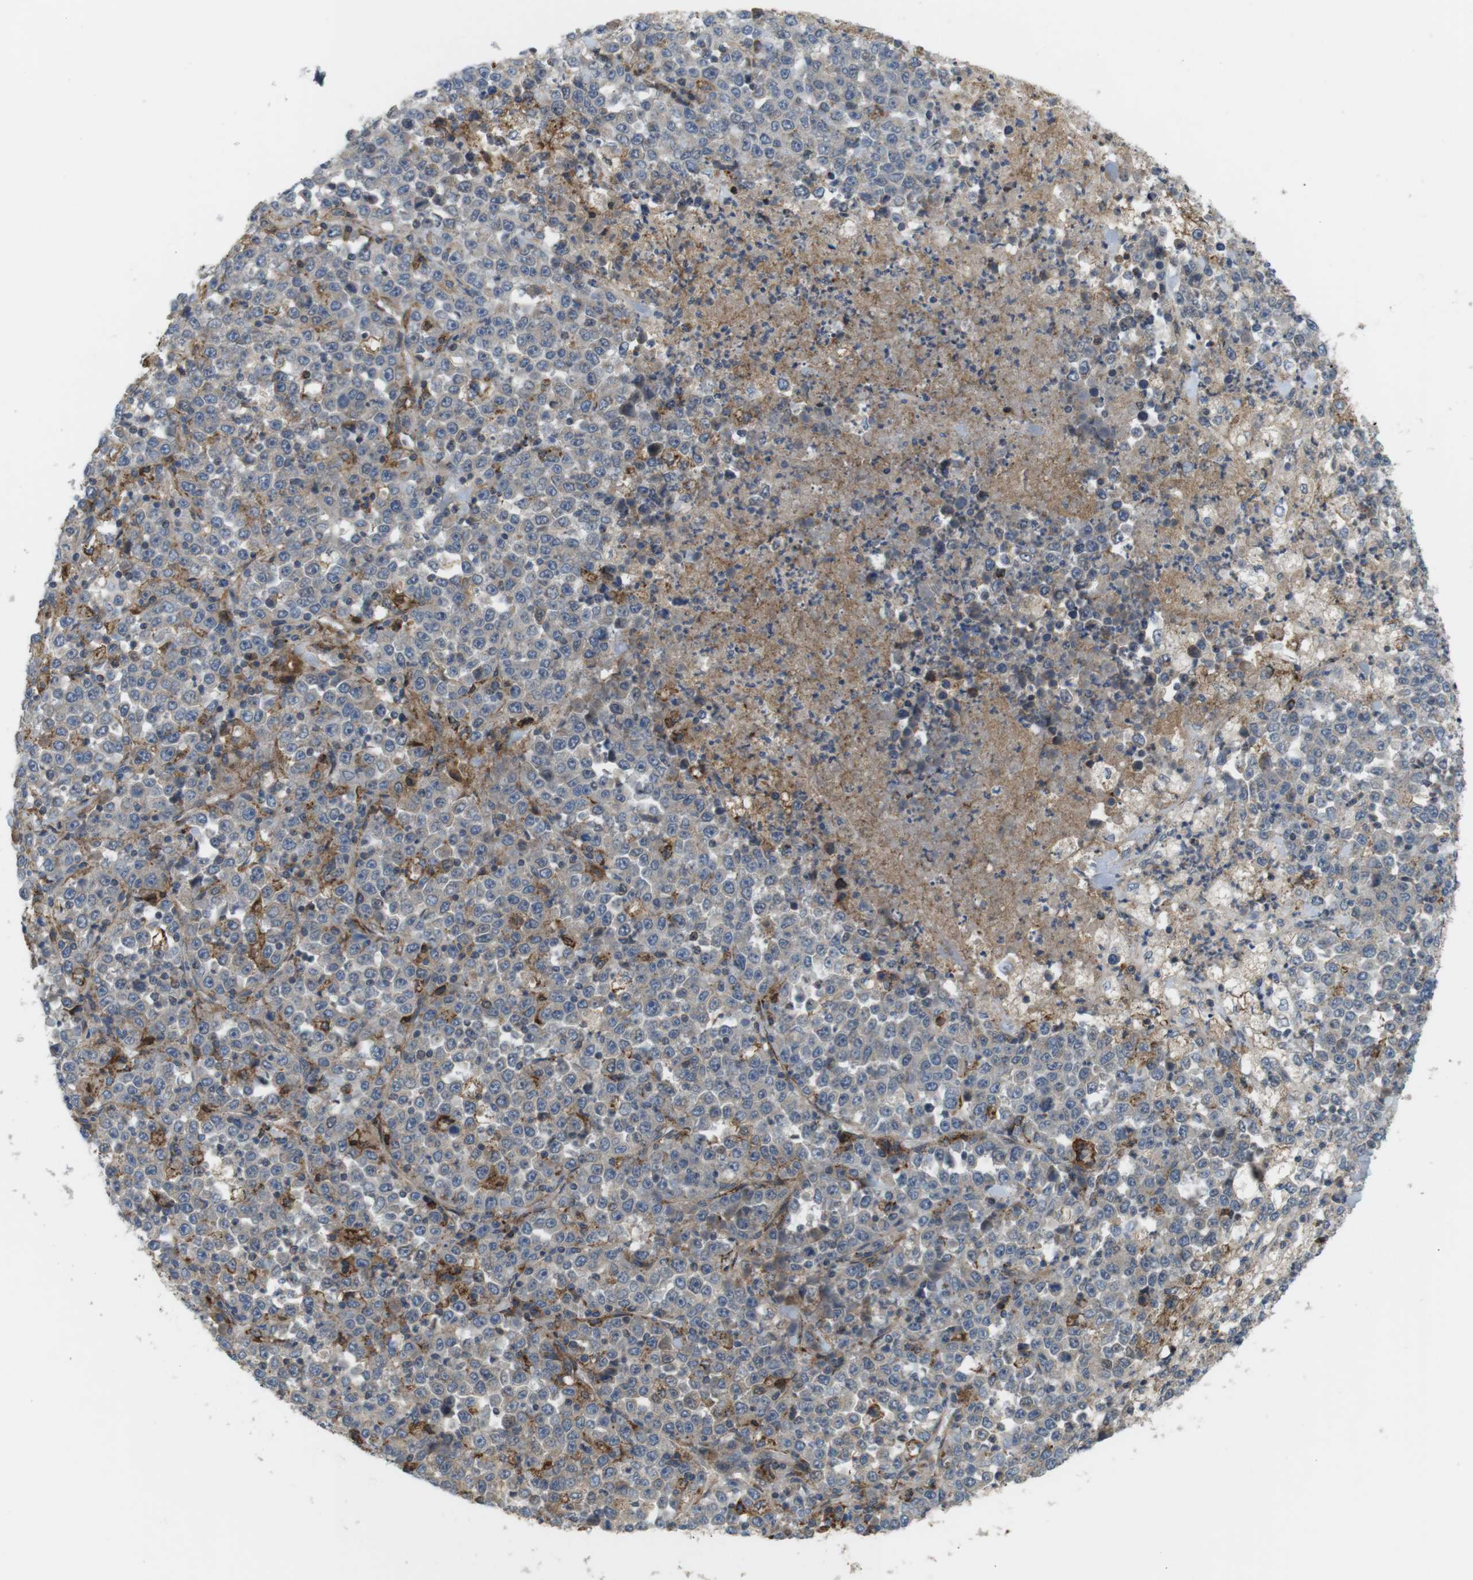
{"staining": {"intensity": "weak", "quantity": "25%-75%", "location": "cytoplasmic/membranous"}, "tissue": "stomach cancer", "cell_type": "Tumor cells", "image_type": "cancer", "snomed": [{"axis": "morphology", "description": "Normal tissue, NOS"}, {"axis": "morphology", "description": "Adenocarcinoma, NOS"}, {"axis": "topography", "description": "Stomach, upper"}, {"axis": "topography", "description": "Stomach"}], "caption": "Immunohistochemical staining of human stomach cancer reveals weak cytoplasmic/membranous protein staining in approximately 25%-75% of tumor cells.", "gene": "DDAH2", "patient": {"sex": "male", "age": 59}}